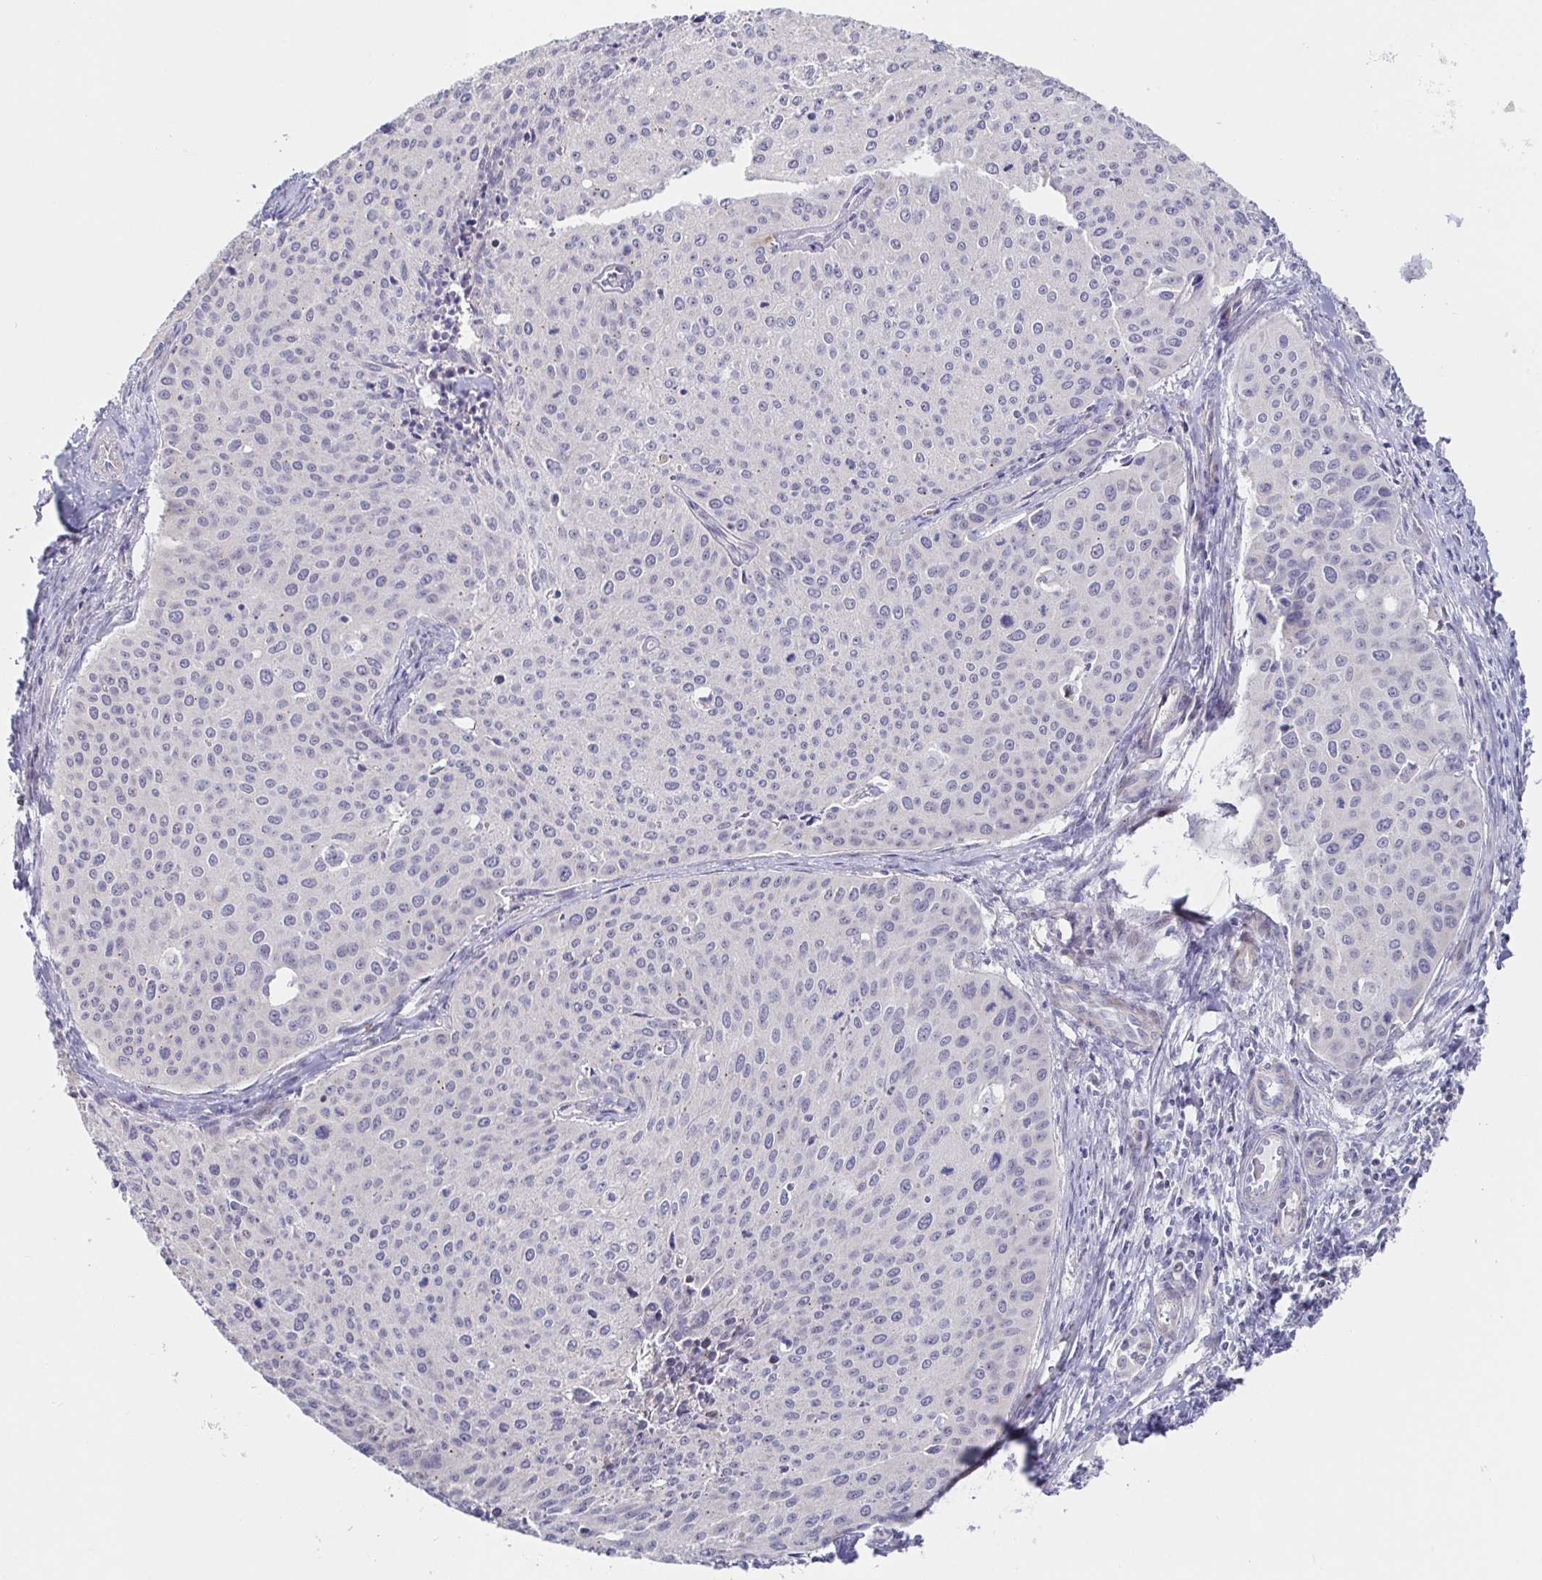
{"staining": {"intensity": "negative", "quantity": "none", "location": "none"}, "tissue": "cervical cancer", "cell_type": "Tumor cells", "image_type": "cancer", "snomed": [{"axis": "morphology", "description": "Squamous cell carcinoma, NOS"}, {"axis": "topography", "description": "Cervix"}], "caption": "A histopathology image of human cervical cancer (squamous cell carcinoma) is negative for staining in tumor cells. (DAB (3,3'-diaminobenzidine) IHC visualized using brightfield microscopy, high magnification).", "gene": "CIT", "patient": {"sex": "female", "age": 38}}